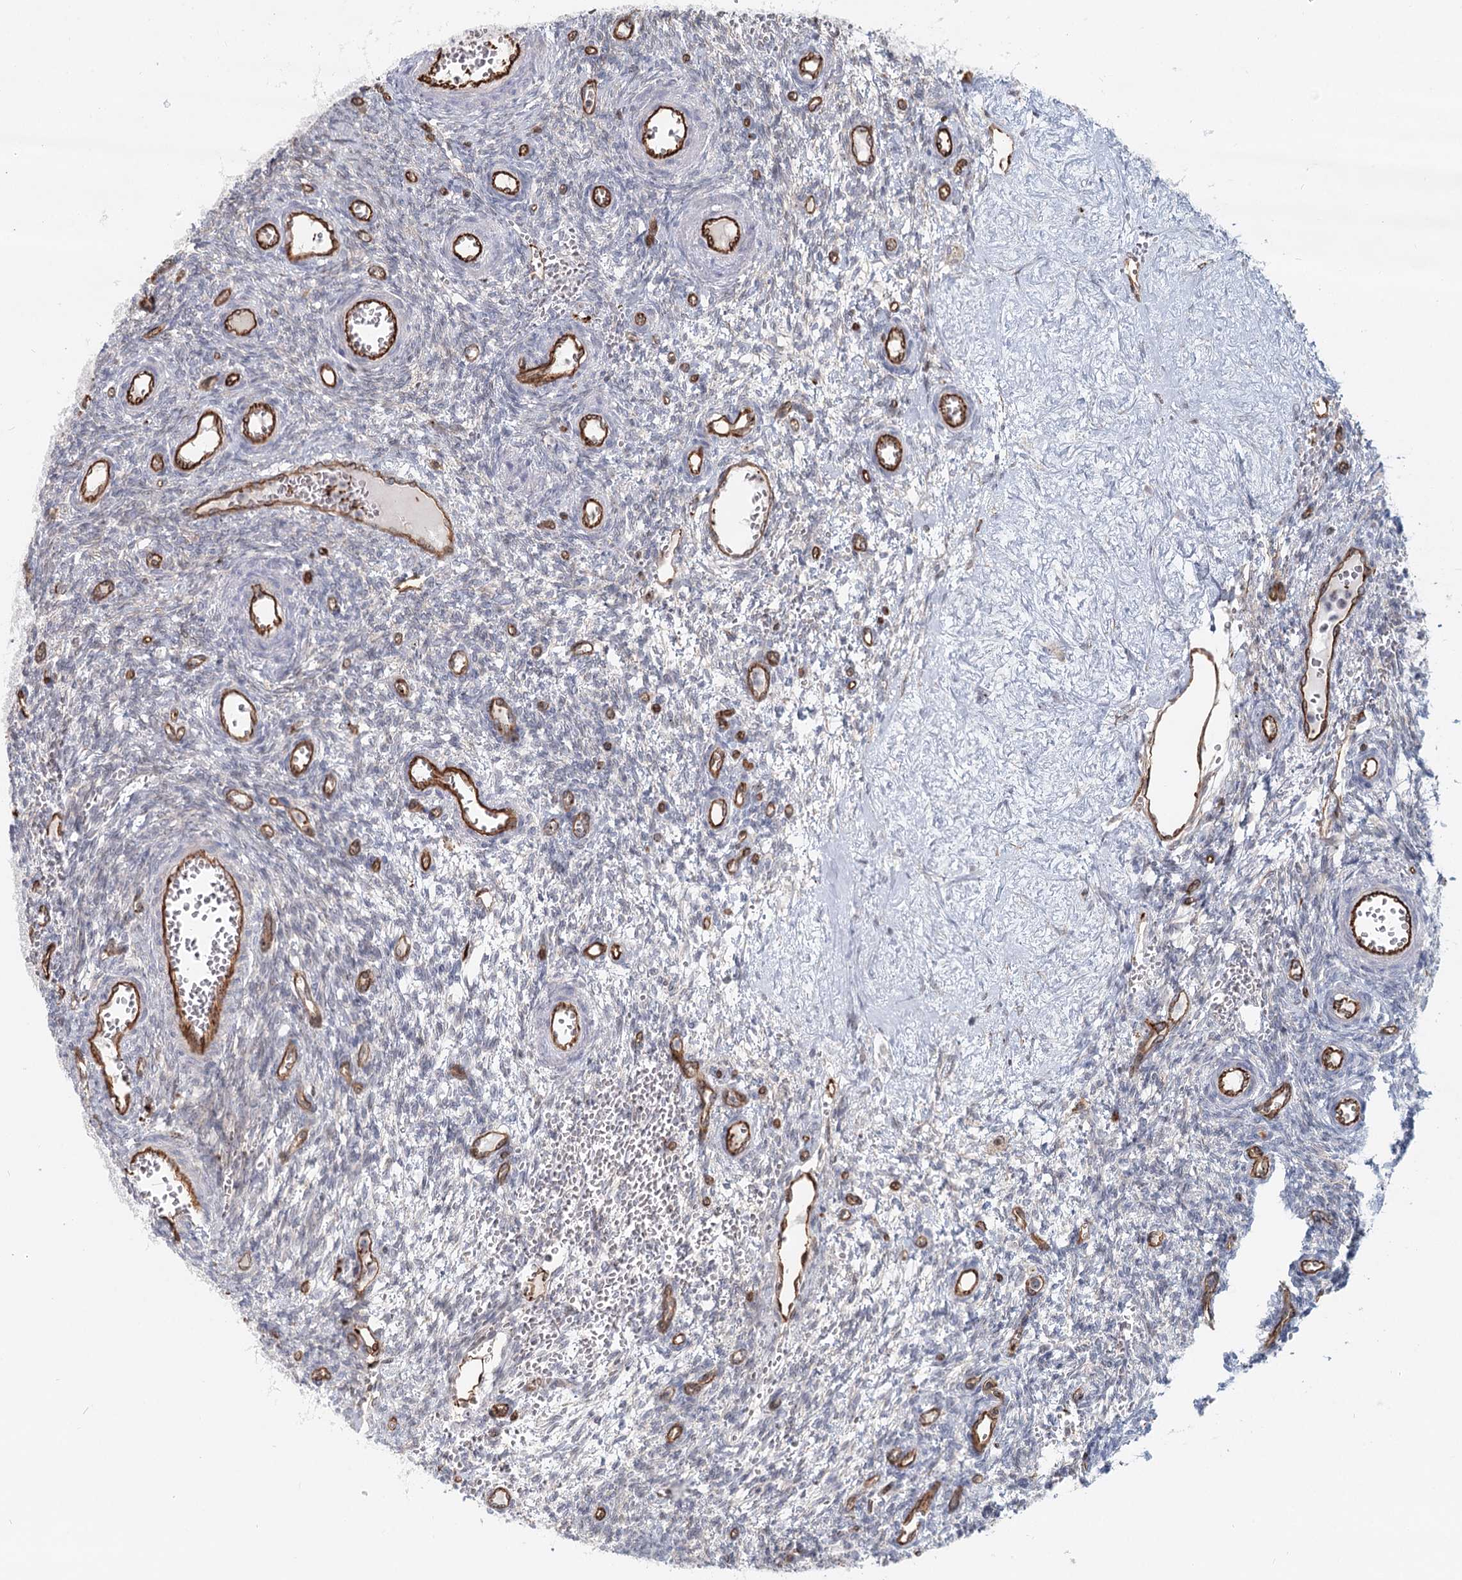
{"staining": {"intensity": "weak", "quantity": "<25%", "location": "cytoplasmic/membranous"}, "tissue": "ovary", "cell_type": "Ovarian stroma cells", "image_type": "normal", "snomed": [{"axis": "morphology", "description": "Normal tissue, NOS"}, {"axis": "topography", "description": "Ovary"}], "caption": "A photomicrograph of ovary stained for a protein demonstrates no brown staining in ovarian stroma cells. (DAB (3,3'-diaminobenzidine) immunohistochemistry, high magnification).", "gene": "ZFYVE28", "patient": {"sex": "female", "age": 39}}